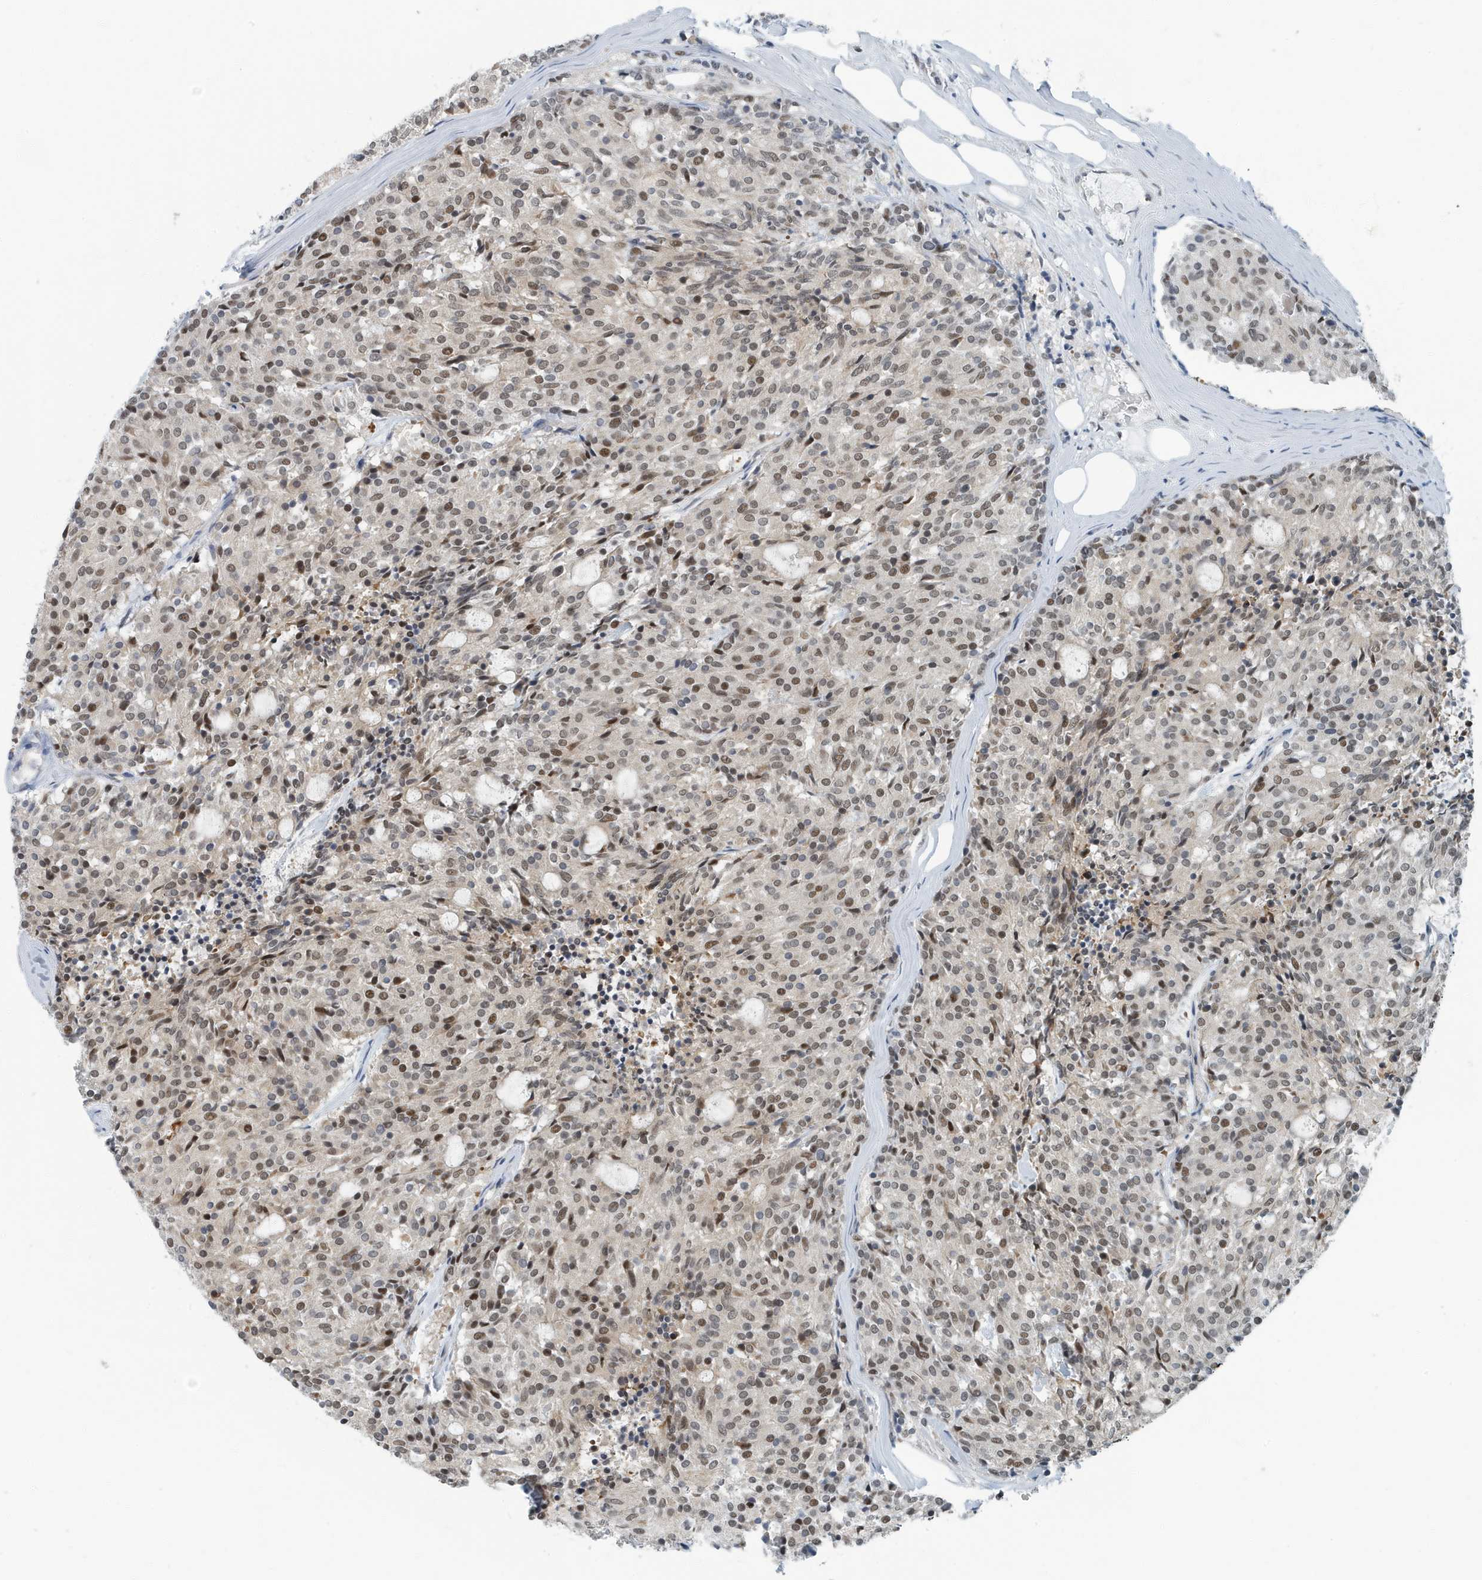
{"staining": {"intensity": "moderate", "quantity": ">75%", "location": "nuclear"}, "tissue": "carcinoid", "cell_type": "Tumor cells", "image_type": "cancer", "snomed": [{"axis": "morphology", "description": "Carcinoid, malignant, NOS"}, {"axis": "topography", "description": "Pancreas"}], "caption": "Immunohistochemistry (IHC) image of carcinoid (malignant) stained for a protein (brown), which reveals medium levels of moderate nuclear expression in about >75% of tumor cells.", "gene": "KIF15", "patient": {"sex": "female", "age": 54}}